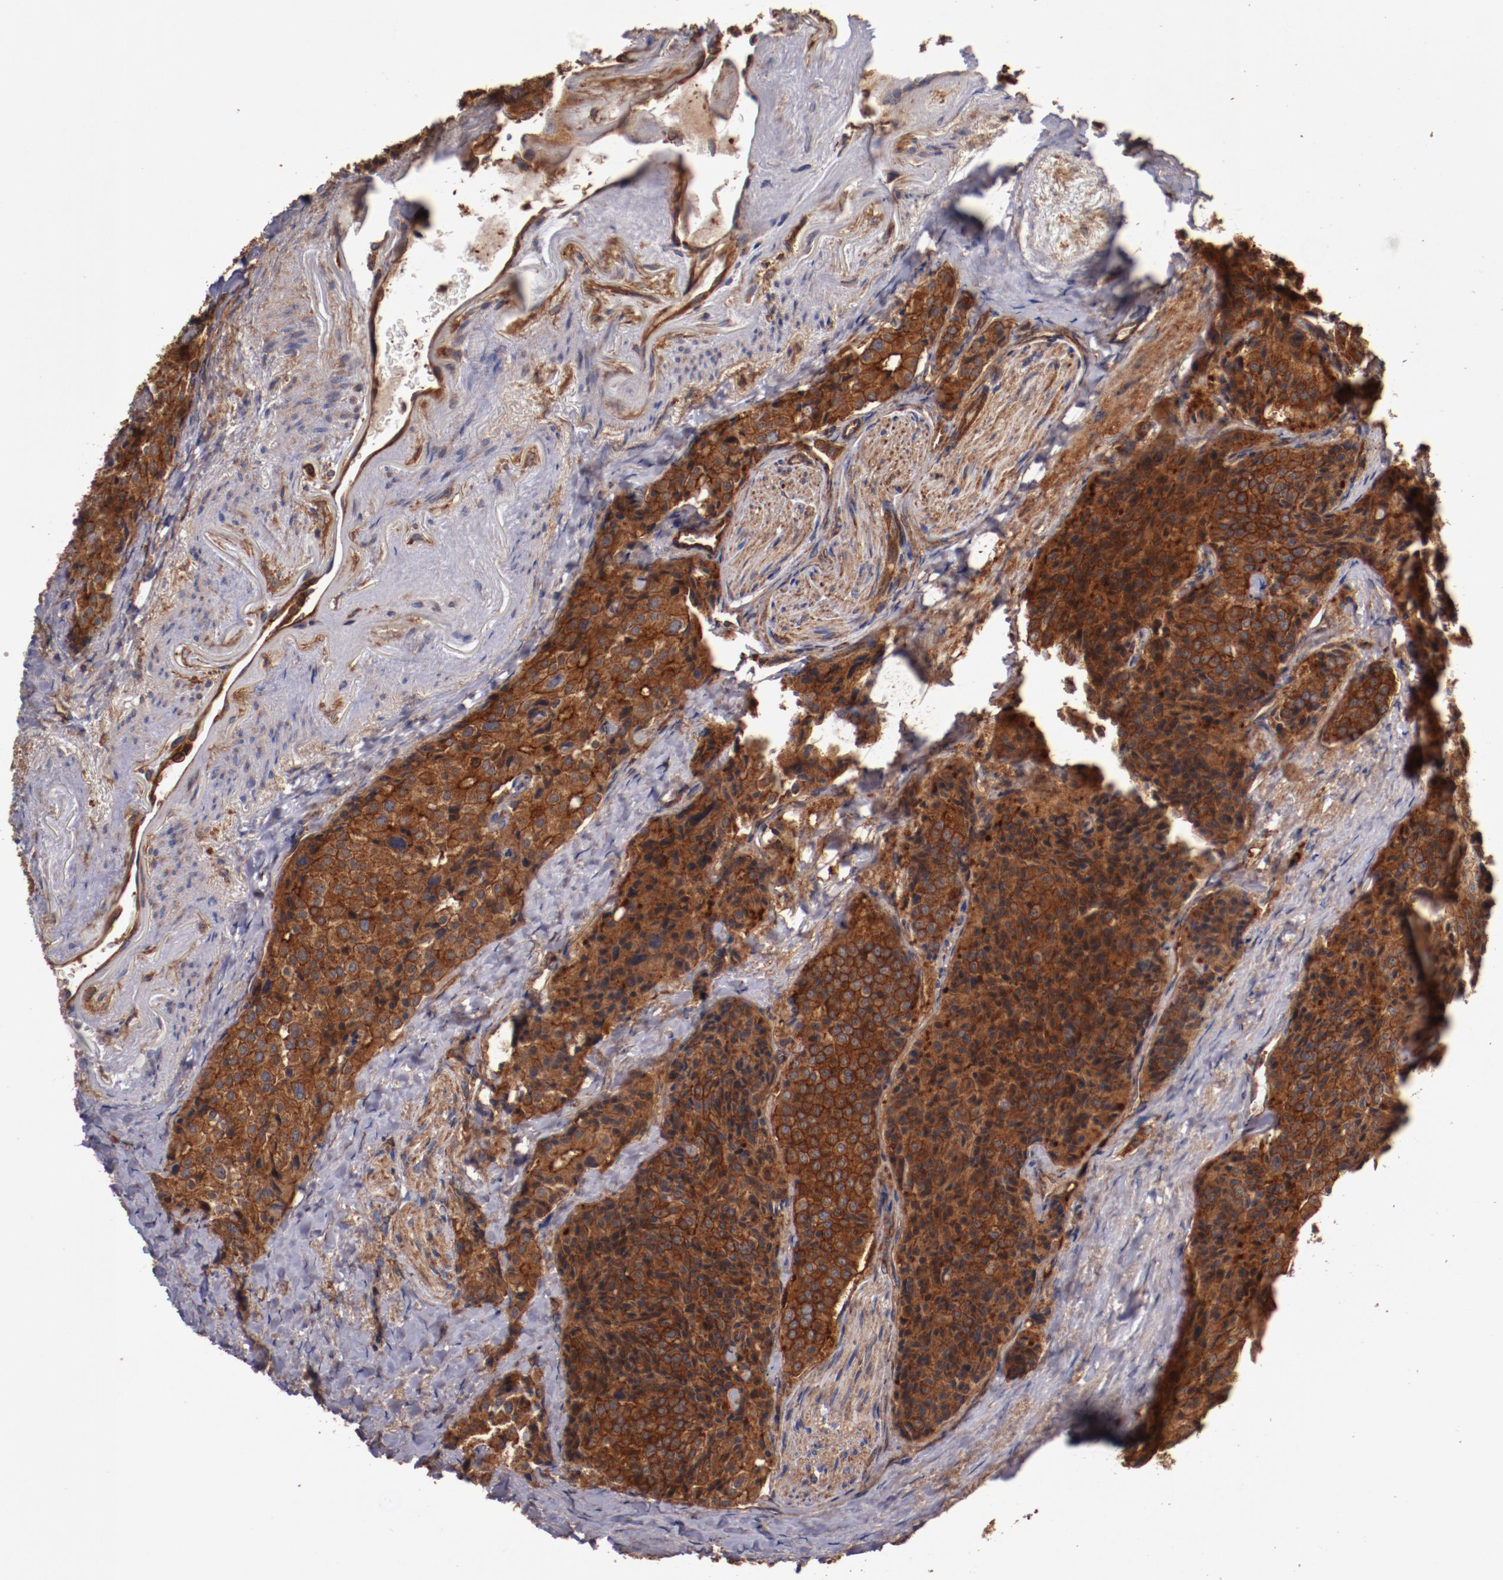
{"staining": {"intensity": "strong", "quantity": ">75%", "location": "cytoplasmic/membranous"}, "tissue": "carcinoid", "cell_type": "Tumor cells", "image_type": "cancer", "snomed": [{"axis": "morphology", "description": "Carcinoid, malignant, NOS"}, {"axis": "topography", "description": "Colon"}], "caption": "This is a micrograph of immunohistochemistry staining of carcinoid, which shows strong staining in the cytoplasmic/membranous of tumor cells.", "gene": "TMOD3", "patient": {"sex": "female", "age": 61}}